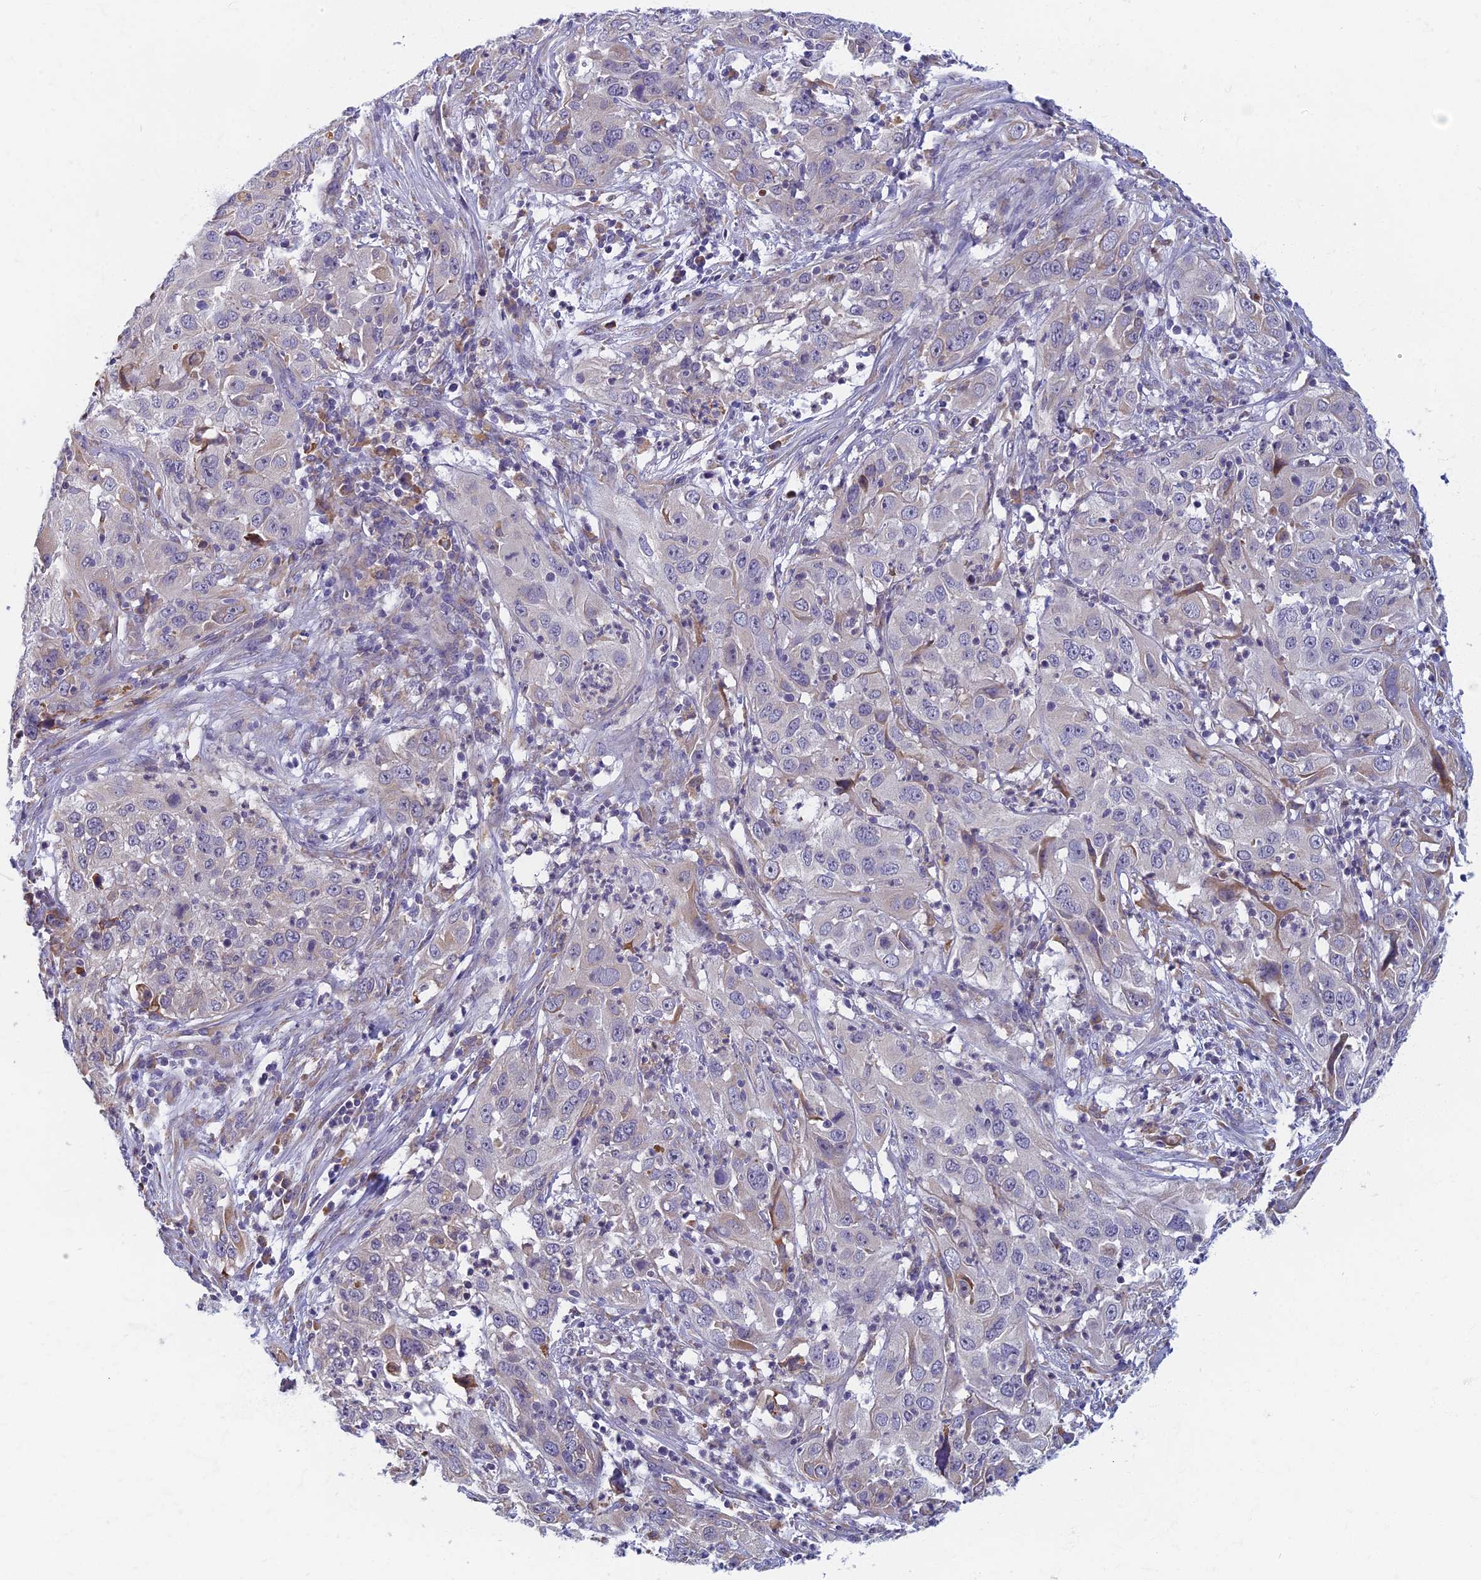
{"staining": {"intensity": "negative", "quantity": "none", "location": "none"}, "tissue": "cervical cancer", "cell_type": "Tumor cells", "image_type": "cancer", "snomed": [{"axis": "morphology", "description": "Squamous cell carcinoma, NOS"}, {"axis": "topography", "description": "Cervix"}], "caption": "Immunohistochemistry photomicrograph of human cervical cancer stained for a protein (brown), which reveals no positivity in tumor cells.", "gene": "DDX51", "patient": {"sex": "female", "age": 32}}